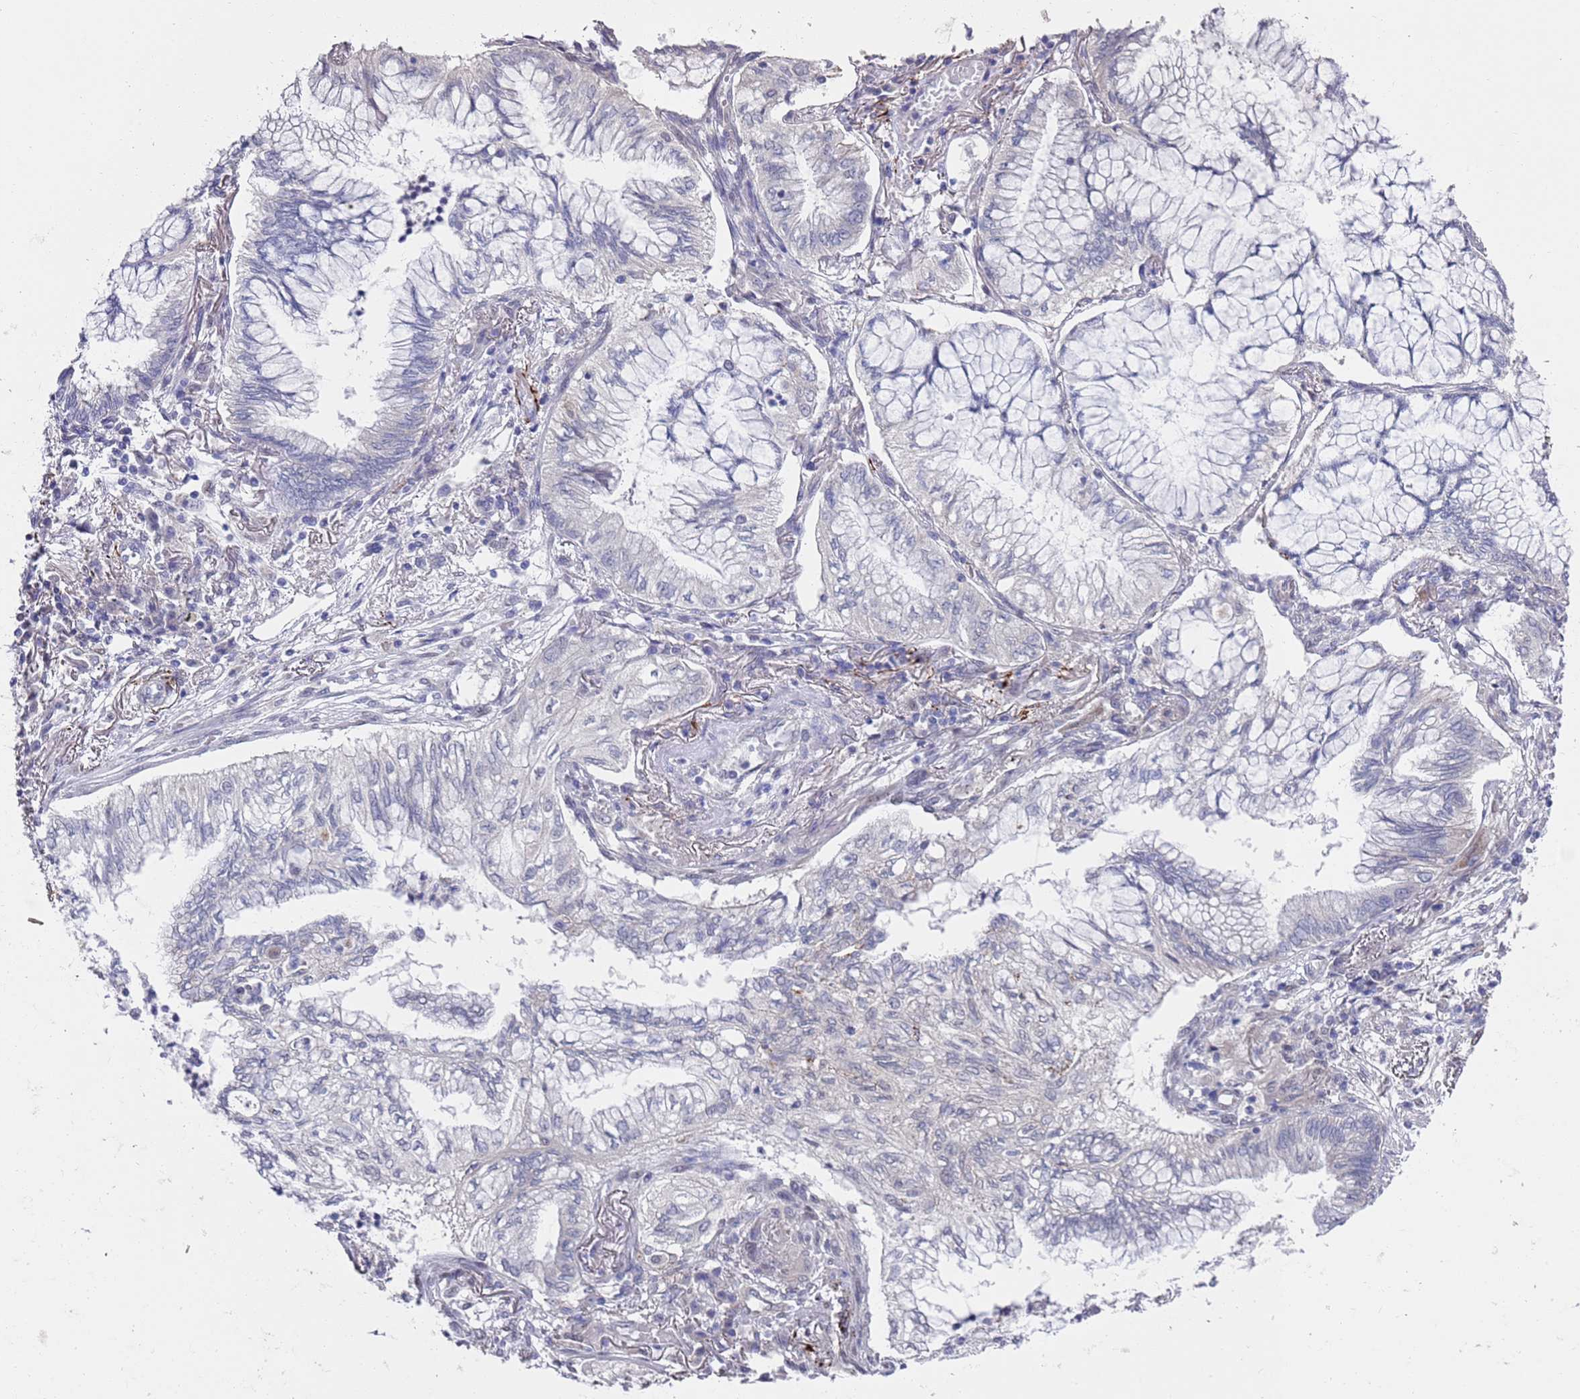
{"staining": {"intensity": "negative", "quantity": "none", "location": "none"}, "tissue": "lung cancer", "cell_type": "Tumor cells", "image_type": "cancer", "snomed": [{"axis": "morphology", "description": "Adenocarcinoma, NOS"}, {"axis": "topography", "description": "Lung"}], "caption": "Immunohistochemical staining of human adenocarcinoma (lung) displays no significant expression in tumor cells. The staining is performed using DAB (3,3'-diaminobenzidine) brown chromogen with nuclei counter-stained in using hematoxylin.", "gene": "COPS6", "patient": {"sex": "female", "age": 70}}